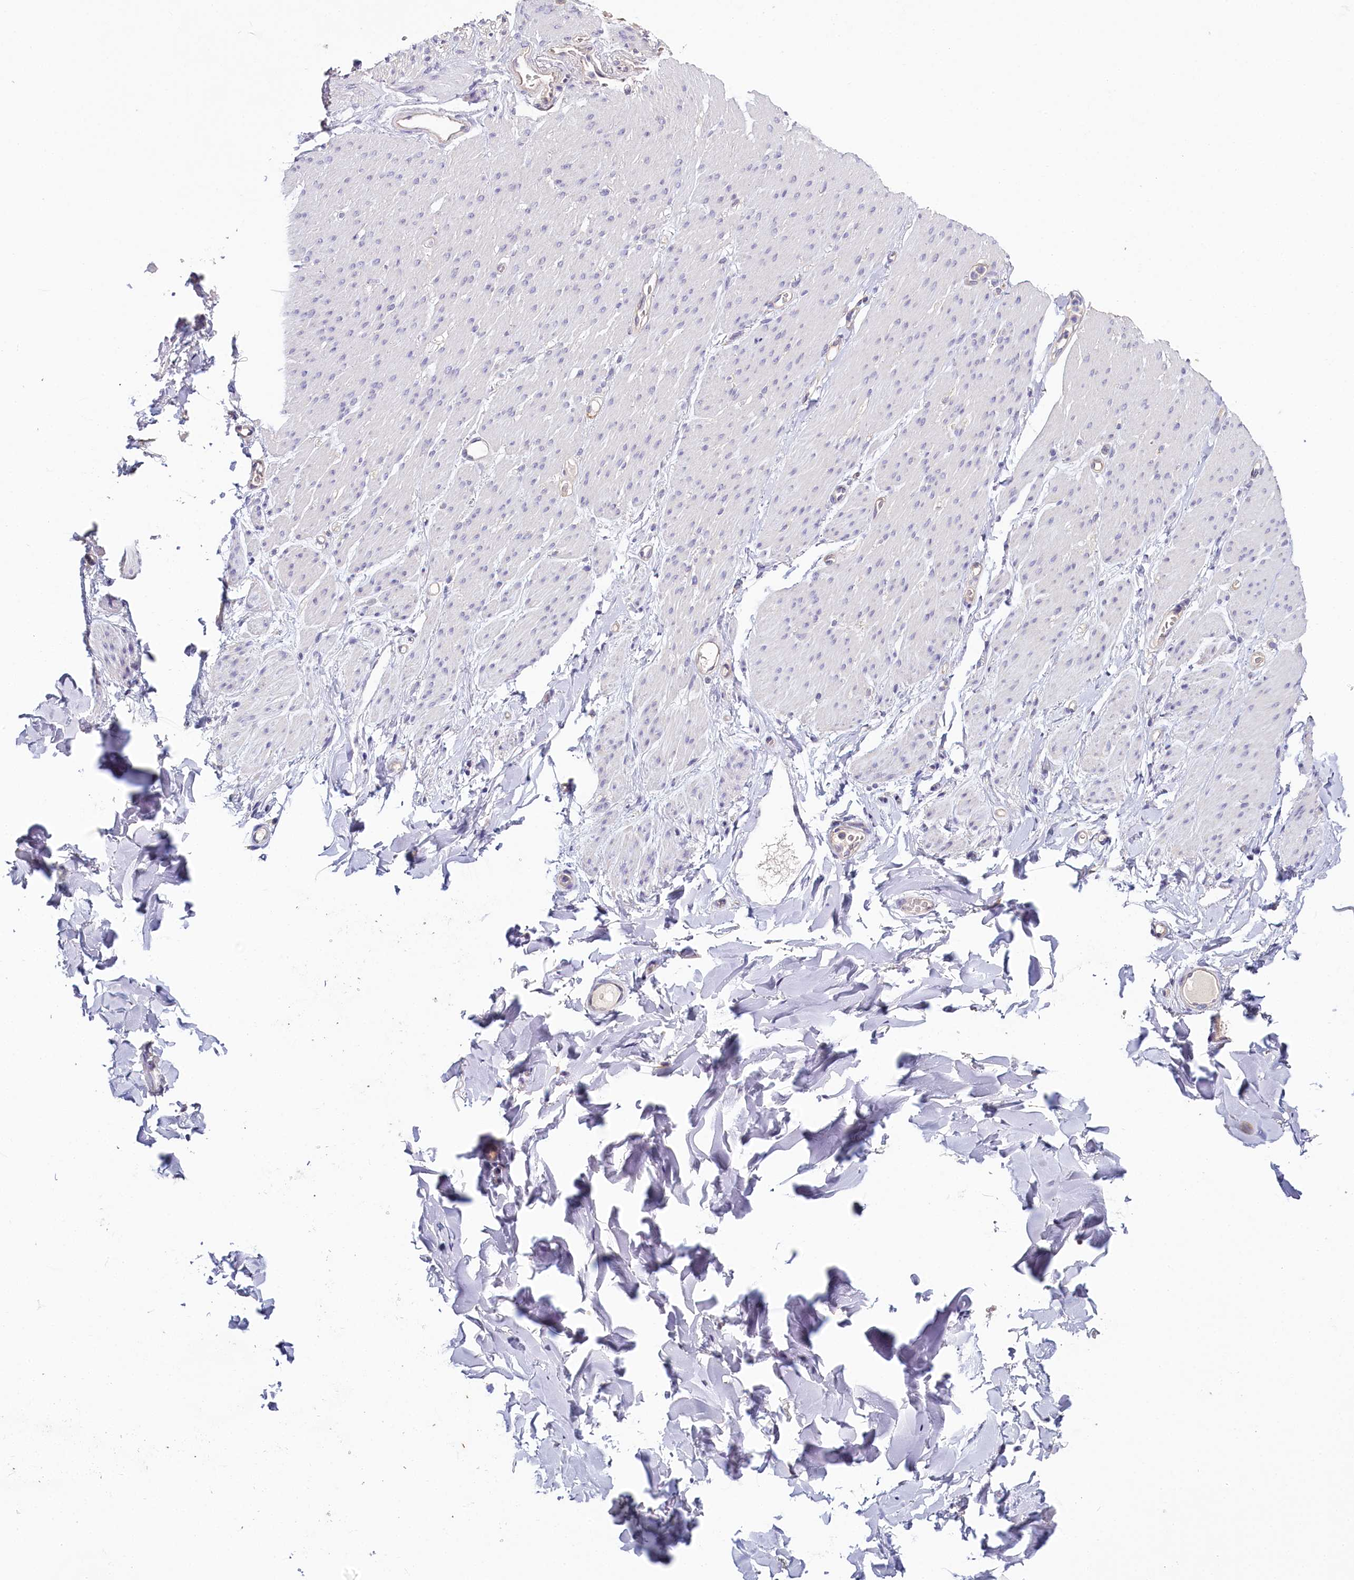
{"staining": {"intensity": "negative", "quantity": "none", "location": "none"}, "tissue": "adipose tissue", "cell_type": "Adipocytes", "image_type": "normal", "snomed": [{"axis": "morphology", "description": "Normal tissue, NOS"}, {"axis": "topography", "description": "Colon"}, {"axis": "topography", "description": "Peripheral nerve tissue"}], "caption": "Immunohistochemistry micrograph of normal human adipose tissue stained for a protein (brown), which displays no staining in adipocytes. Nuclei are stained in blue.", "gene": "PDE6D", "patient": {"sex": "female", "age": 61}}